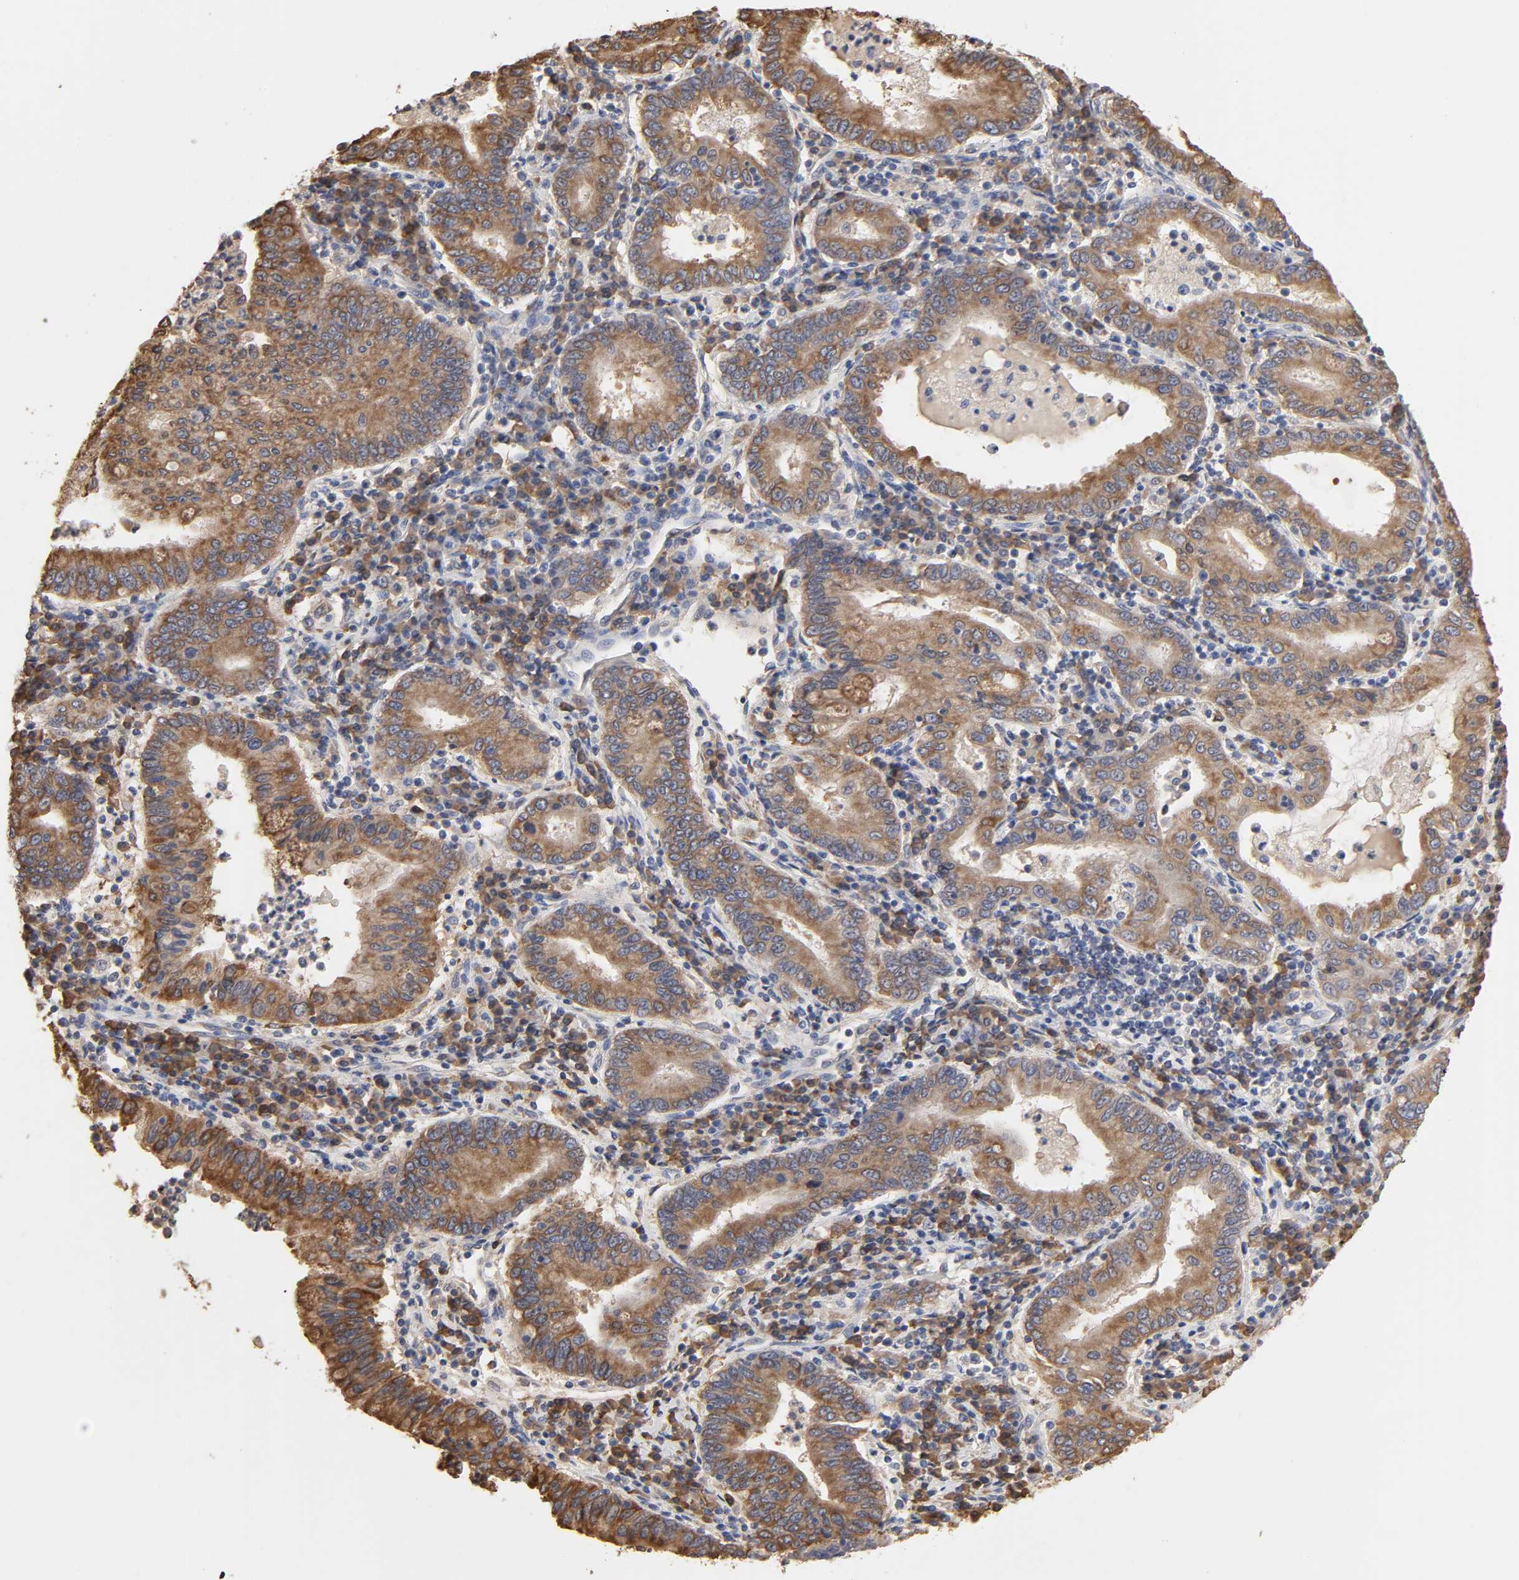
{"staining": {"intensity": "weak", "quantity": ">75%", "location": "cytoplasmic/membranous"}, "tissue": "stomach cancer", "cell_type": "Tumor cells", "image_type": "cancer", "snomed": [{"axis": "morphology", "description": "Normal tissue, NOS"}, {"axis": "morphology", "description": "Adenocarcinoma, NOS"}, {"axis": "topography", "description": "Esophagus"}, {"axis": "topography", "description": "Stomach, upper"}, {"axis": "topography", "description": "Peripheral nerve tissue"}], "caption": "Brown immunohistochemical staining in human stomach cancer displays weak cytoplasmic/membranous expression in about >75% of tumor cells.", "gene": "EIF4G2", "patient": {"sex": "male", "age": 62}}